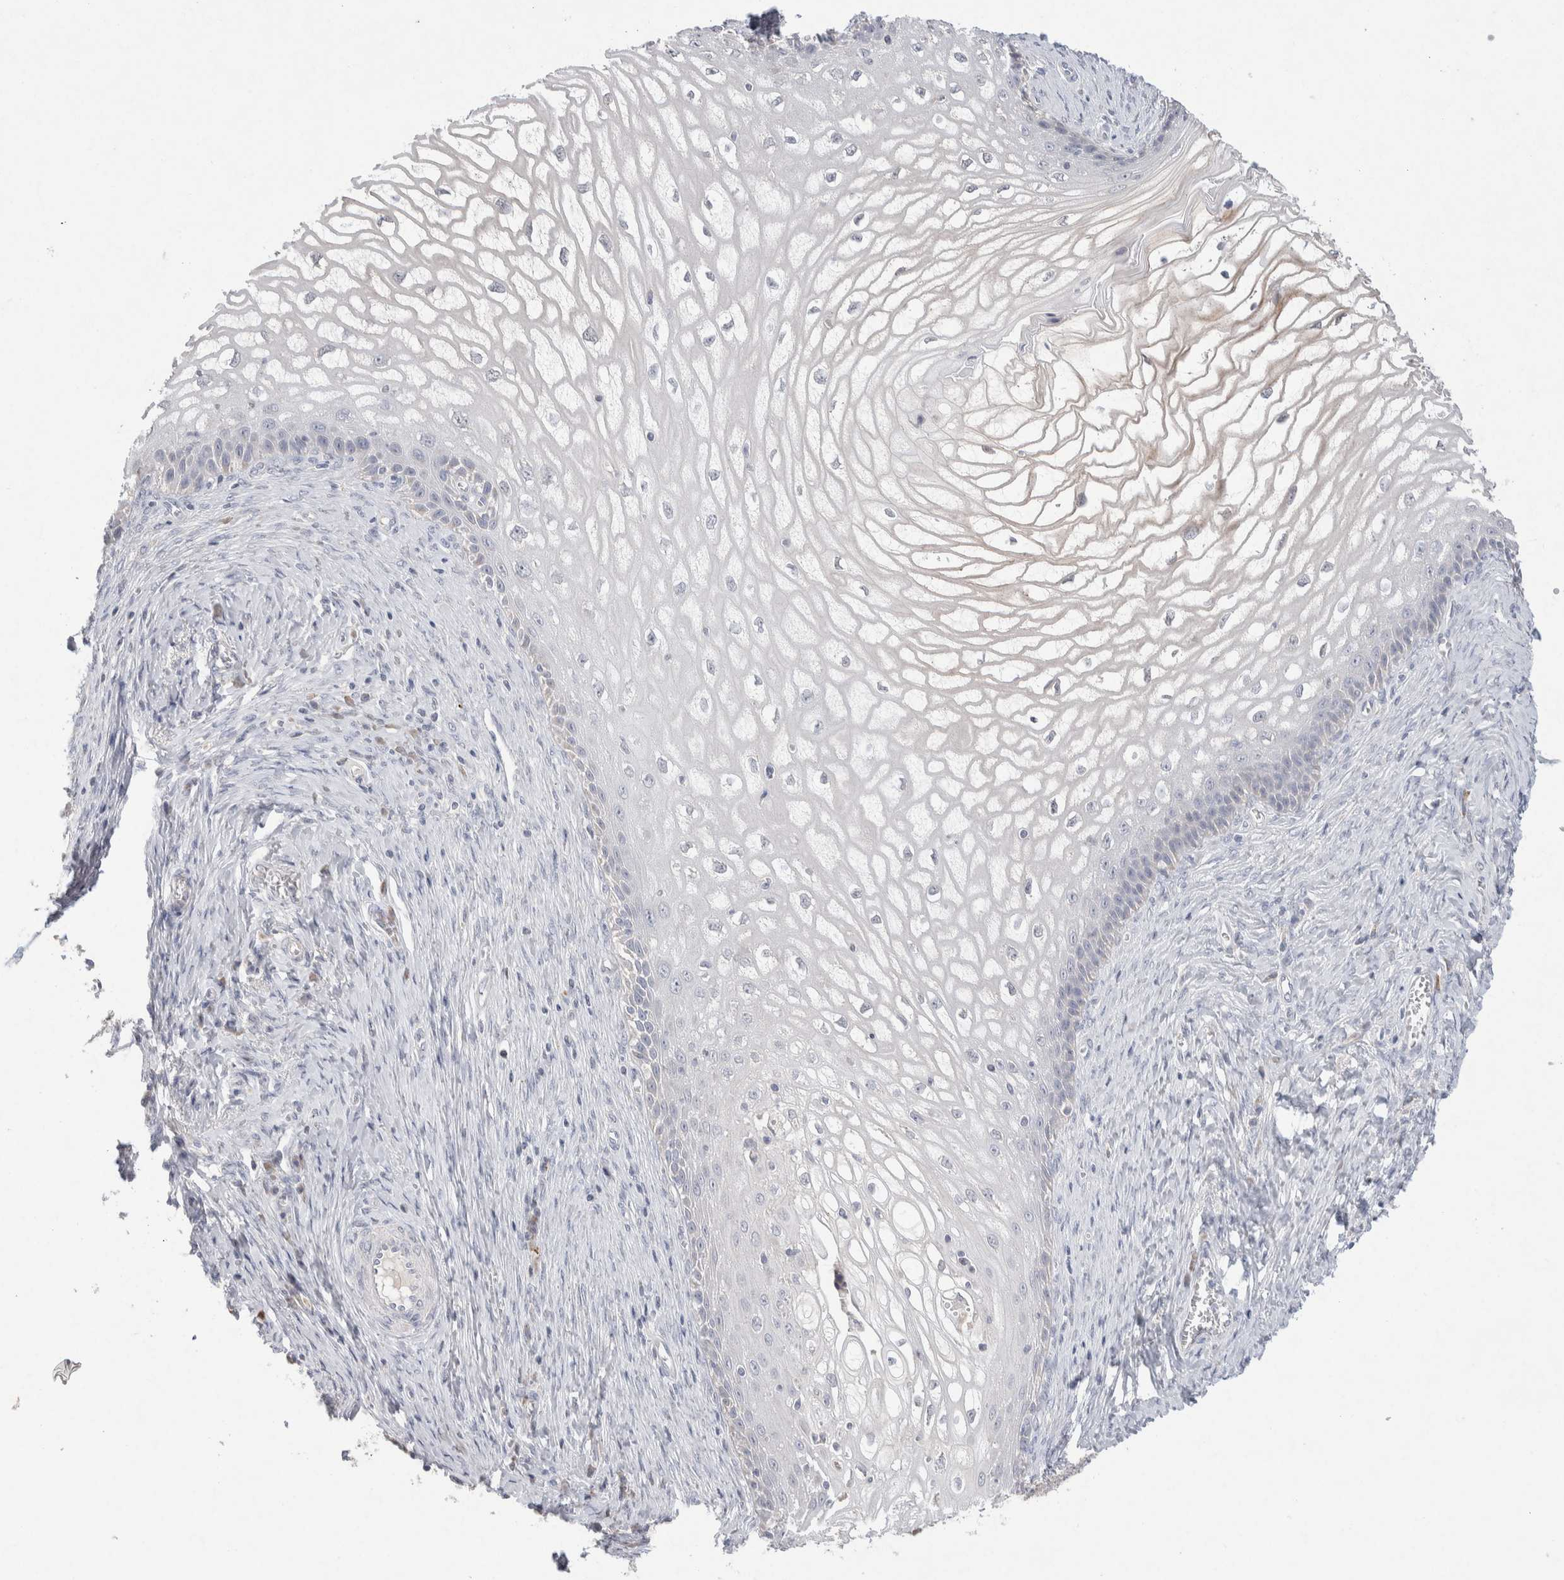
{"staining": {"intensity": "negative", "quantity": "none", "location": "none"}, "tissue": "cervical cancer", "cell_type": "Tumor cells", "image_type": "cancer", "snomed": [{"axis": "morphology", "description": "Adenocarcinoma, NOS"}, {"axis": "topography", "description": "Cervix"}], "caption": "There is no significant expression in tumor cells of cervical cancer.", "gene": "CMTM4", "patient": {"sex": "female", "age": 44}}